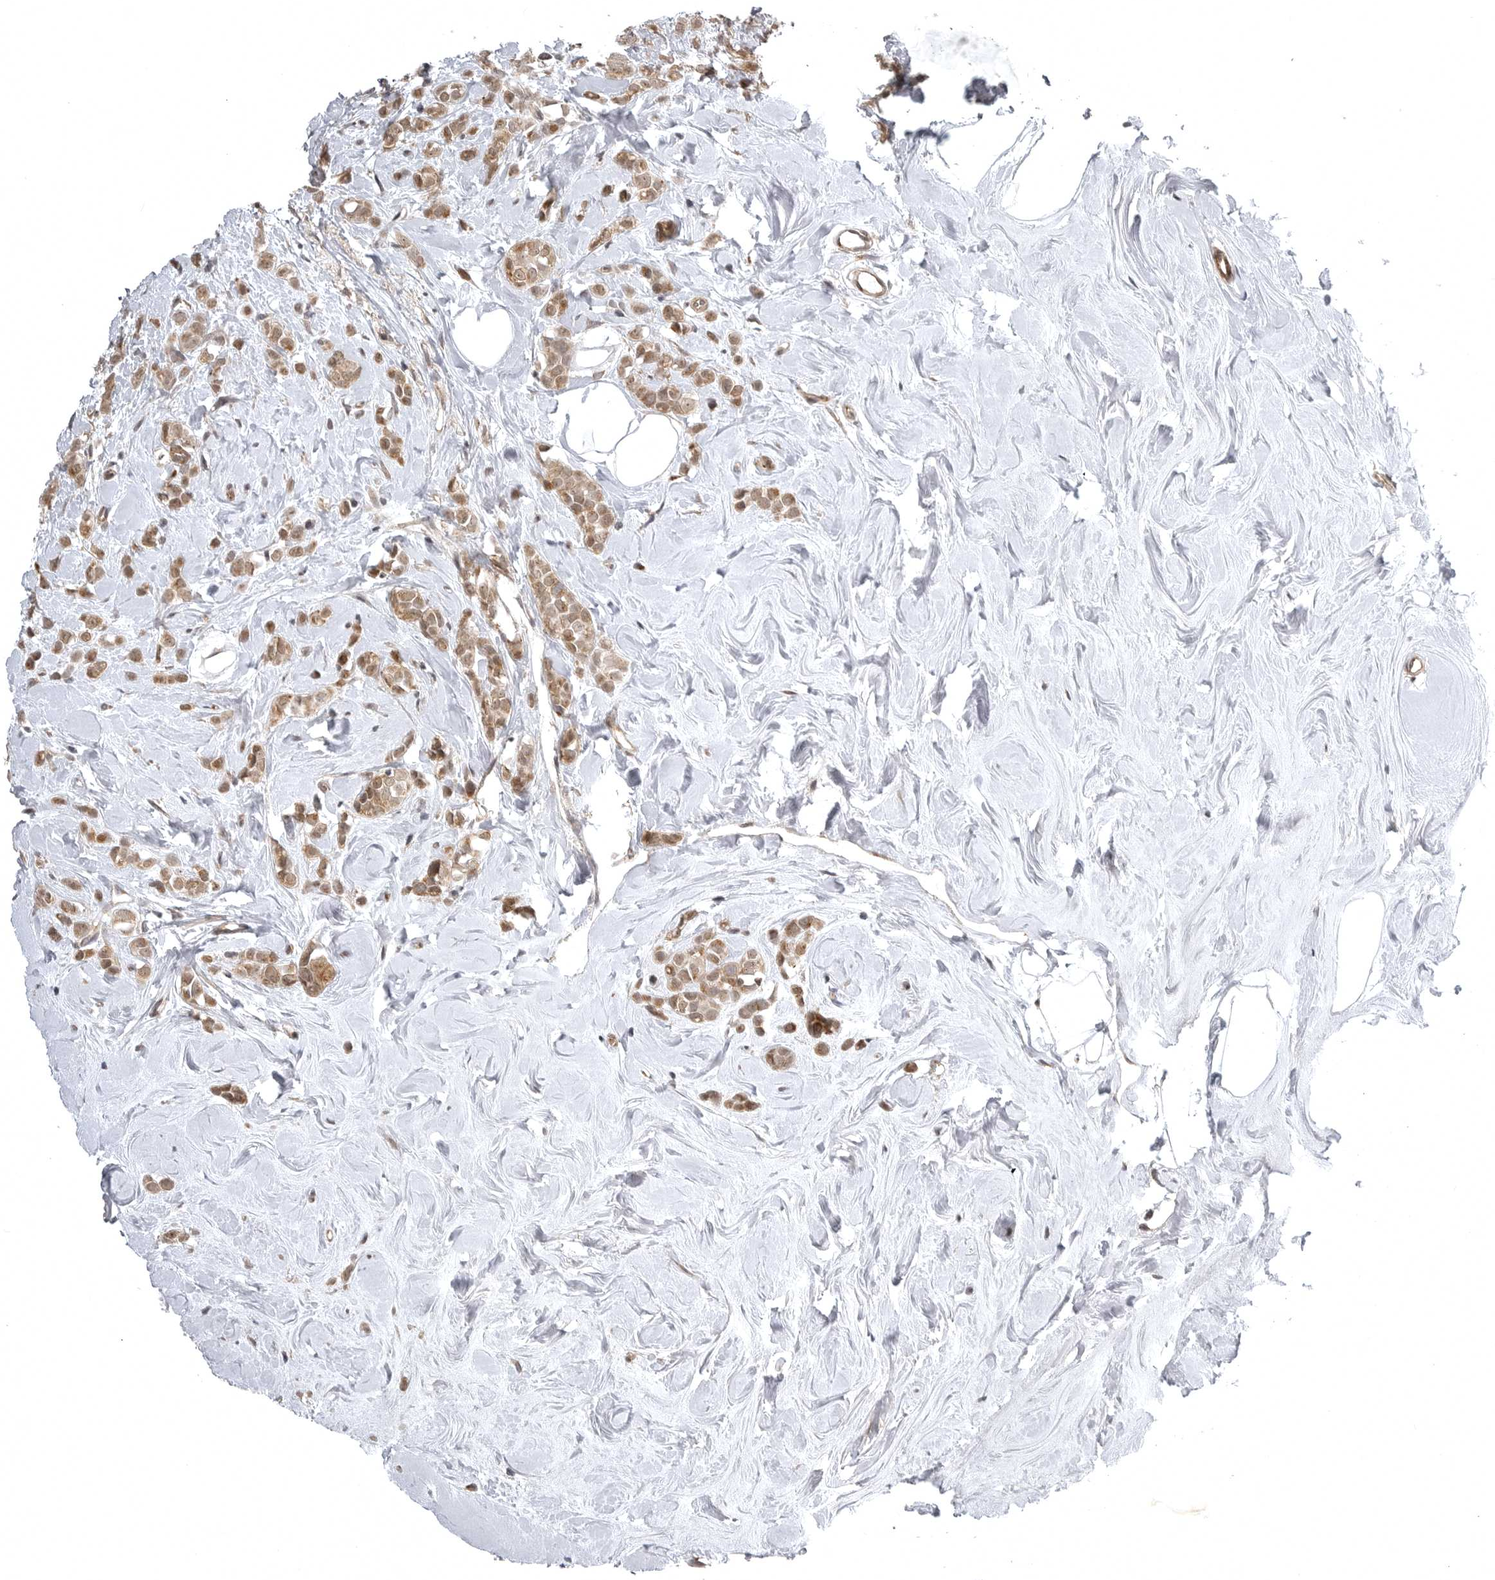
{"staining": {"intensity": "moderate", "quantity": ">75%", "location": "nuclear"}, "tissue": "breast cancer", "cell_type": "Tumor cells", "image_type": "cancer", "snomed": [{"axis": "morphology", "description": "Lobular carcinoma"}, {"axis": "topography", "description": "Breast"}], "caption": "Tumor cells display moderate nuclear positivity in approximately >75% of cells in breast cancer.", "gene": "SNX16", "patient": {"sex": "female", "age": 47}}